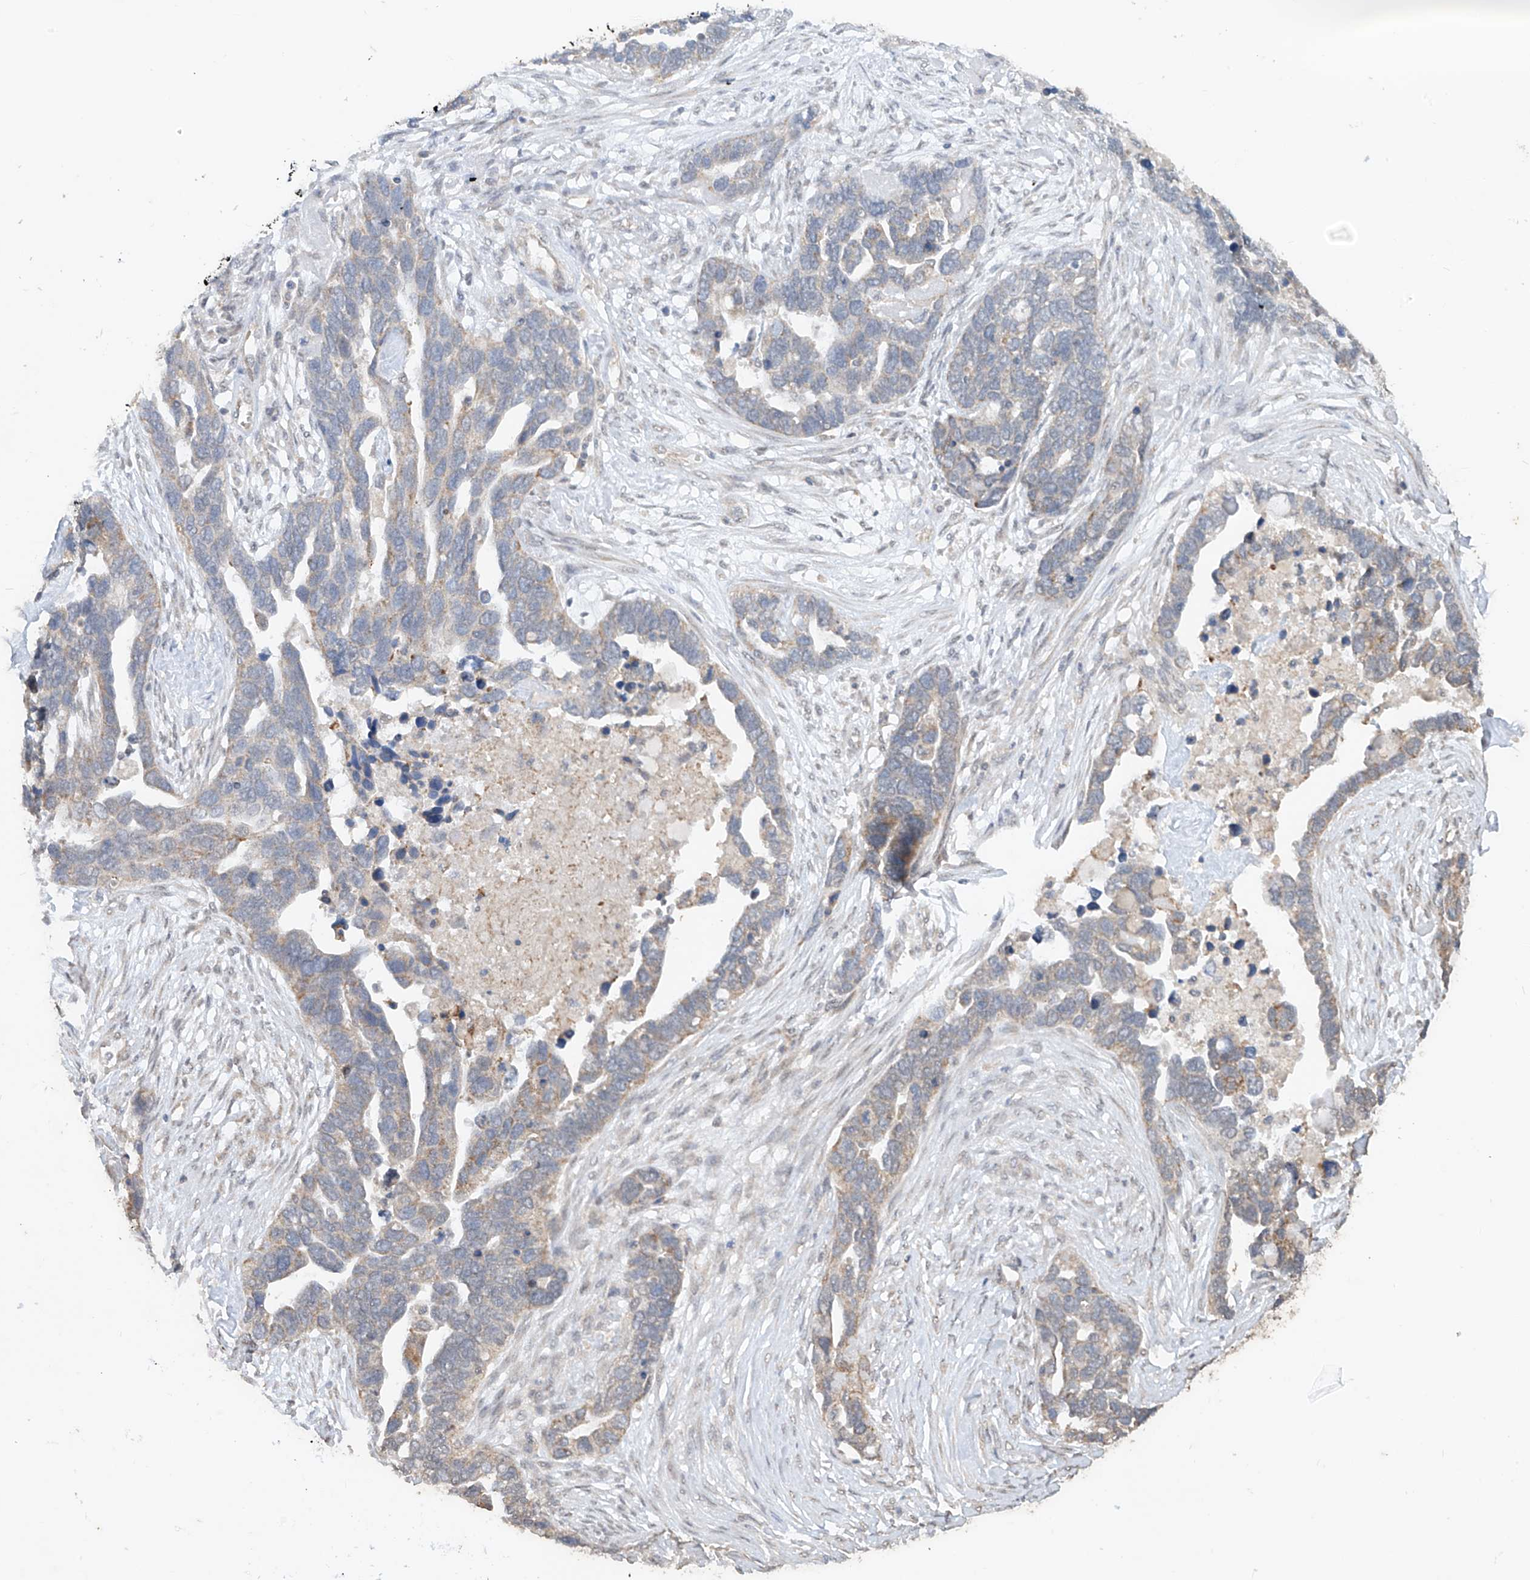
{"staining": {"intensity": "weak", "quantity": ">75%", "location": "cytoplasmic/membranous"}, "tissue": "ovarian cancer", "cell_type": "Tumor cells", "image_type": "cancer", "snomed": [{"axis": "morphology", "description": "Cystadenocarcinoma, serous, NOS"}, {"axis": "topography", "description": "Ovary"}], "caption": "An image of human ovarian cancer stained for a protein shows weak cytoplasmic/membranous brown staining in tumor cells.", "gene": "MTUS2", "patient": {"sex": "female", "age": 54}}